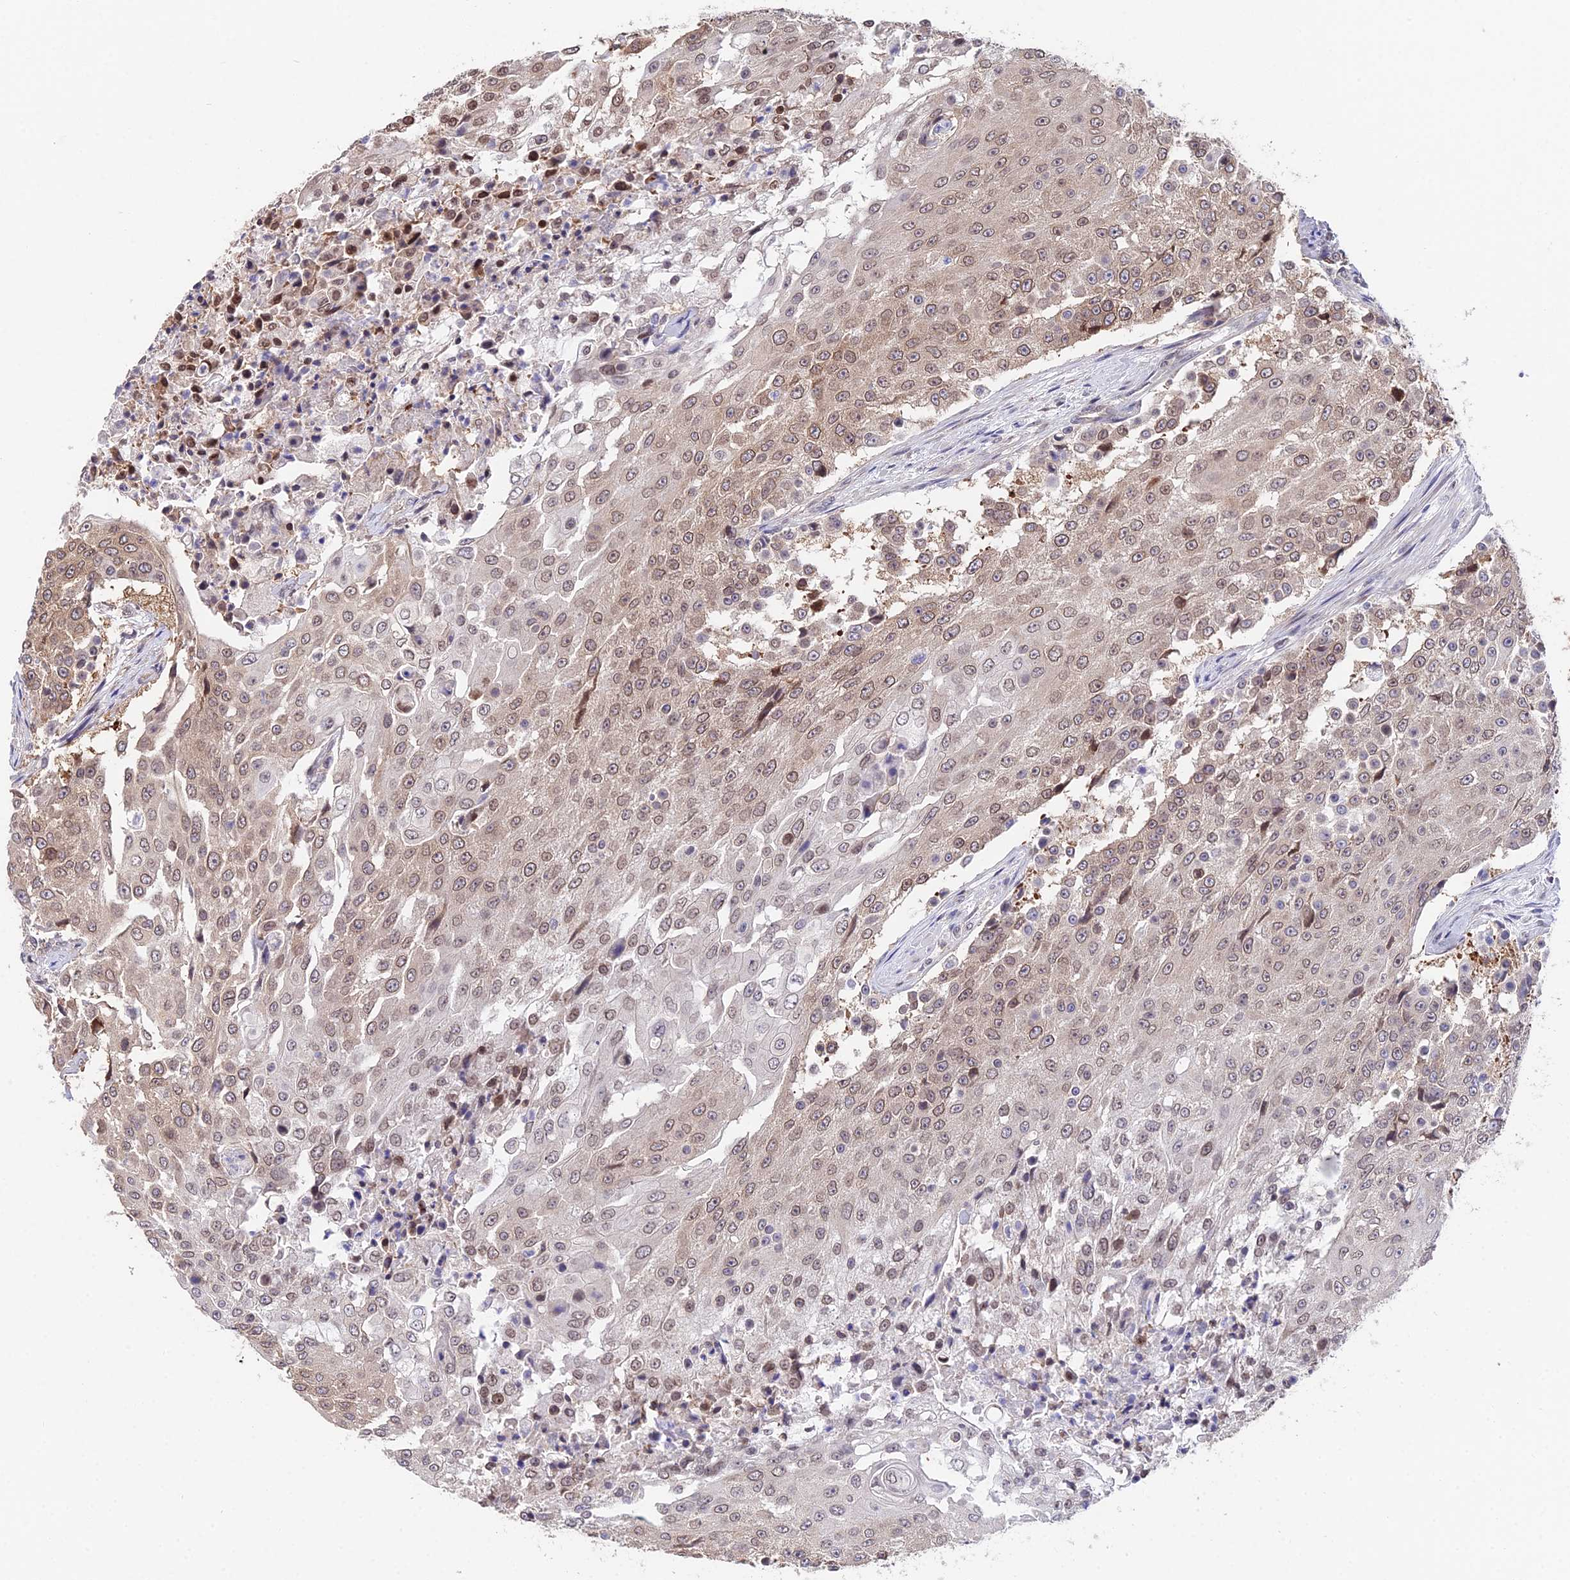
{"staining": {"intensity": "weak", "quantity": "25%-75%", "location": "cytoplasmic/membranous,nuclear"}, "tissue": "urothelial cancer", "cell_type": "Tumor cells", "image_type": "cancer", "snomed": [{"axis": "morphology", "description": "Urothelial carcinoma, High grade"}, {"axis": "topography", "description": "Urinary bladder"}], "caption": "Brown immunohistochemical staining in high-grade urothelial carcinoma exhibits weak cytoplasmic/membranous and nuclear staining in about 25%-75% of tumor cells.", "gene": "INPP4A", "patient": {"sex": "female", "age": 63}}